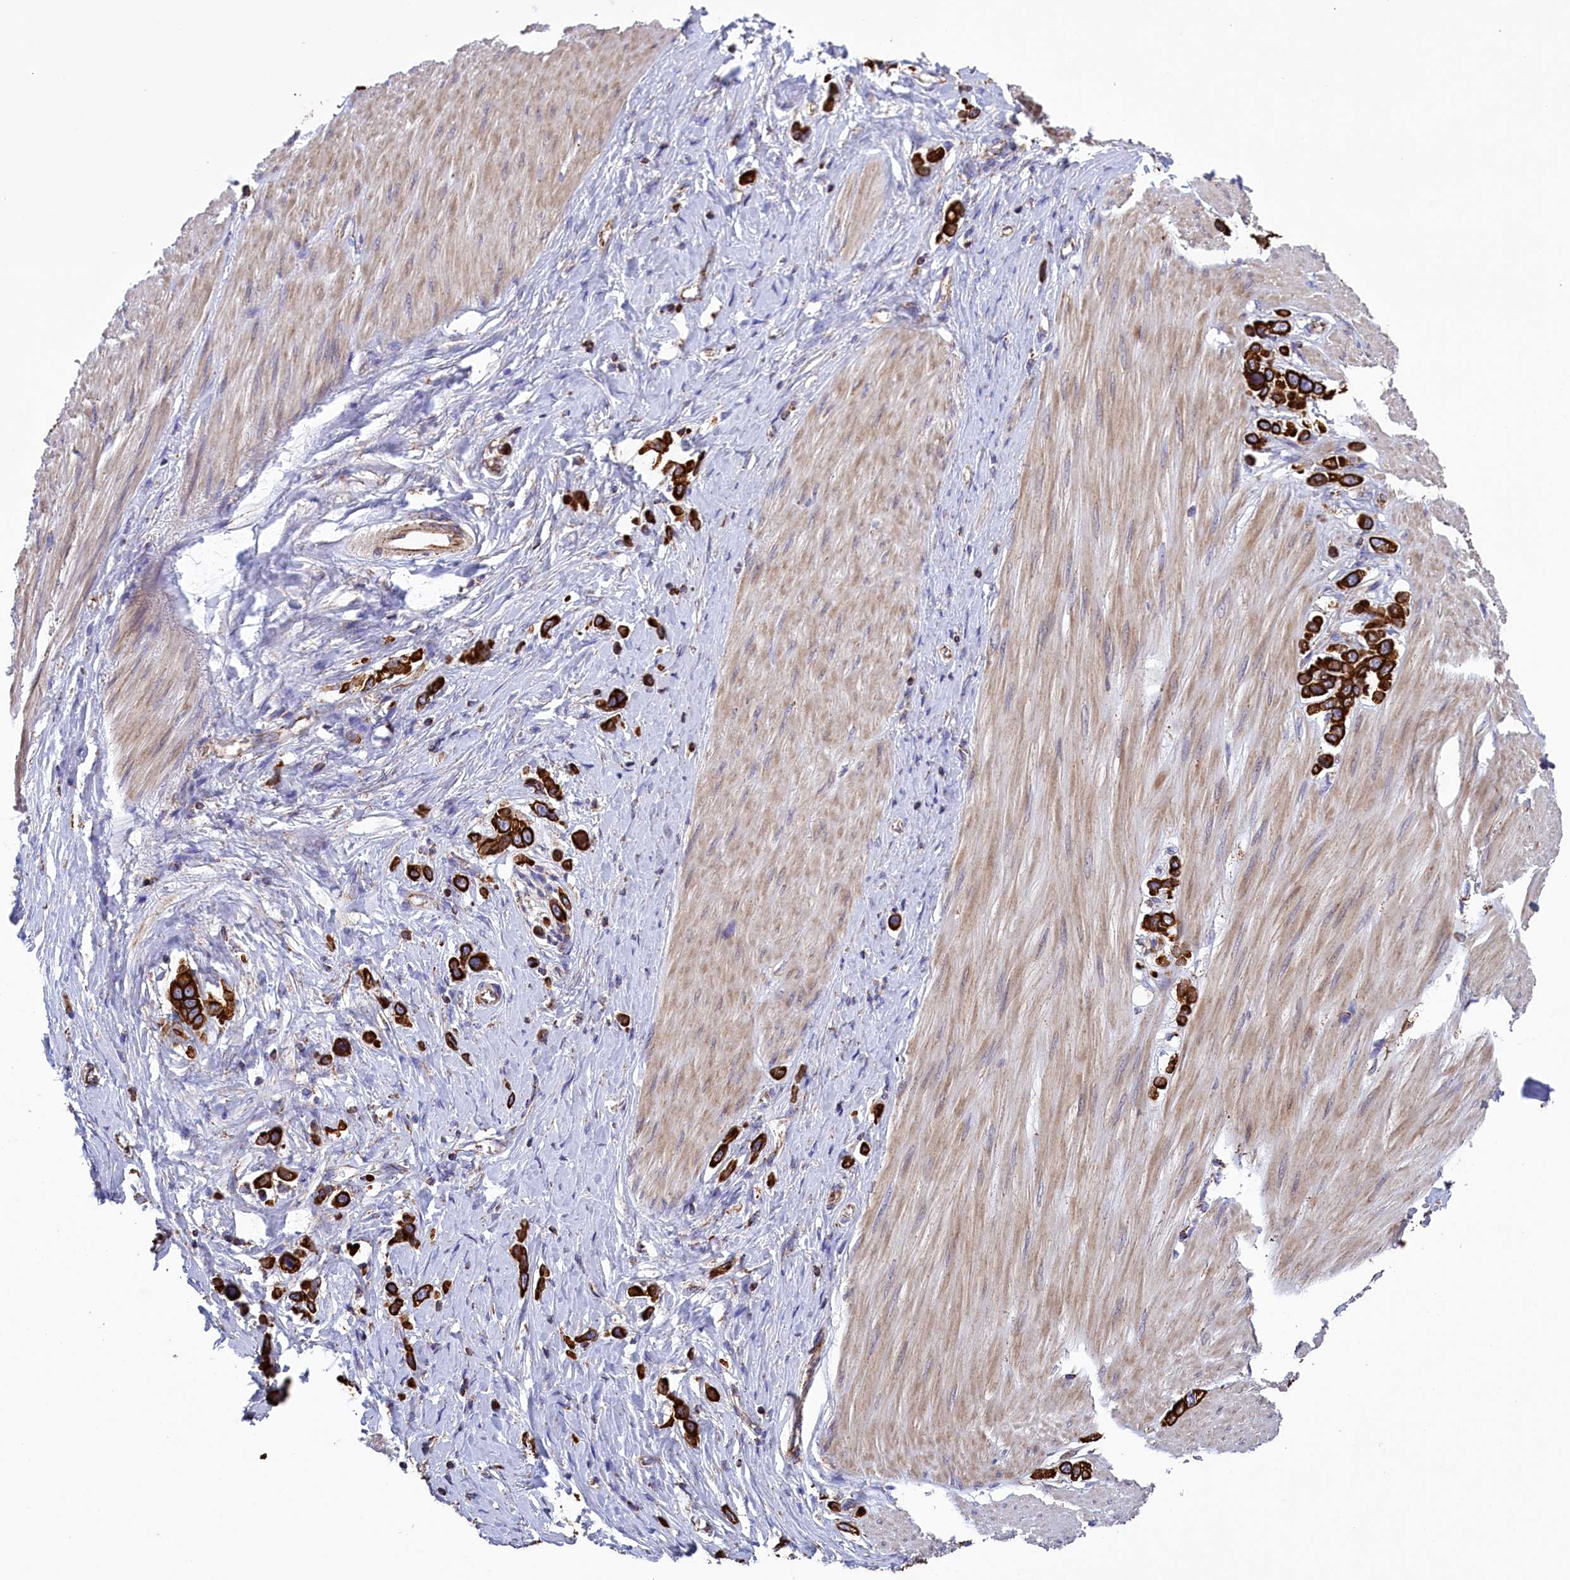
{"staining": {"intensity": "strong", "quantity": ">75%", "location": "cytoplasmic/membranous"}, "tissue": "stomach cancer", "cell_type": "Tumor cells", "image_type": "cancer", "snomed": [{"axis": "morphology", "description": "Adenocarcinoma, NOS"}, {"axis": "topography", "description": "Stomach"}], "caption": "DAB immunohistochemical staining of human stomach cancer reveals strong cytoplasmic/membranous protein staining in about >75% of tumor cells.", "gene": "GATB", "patient": {"sex": "female", "age": 65}}